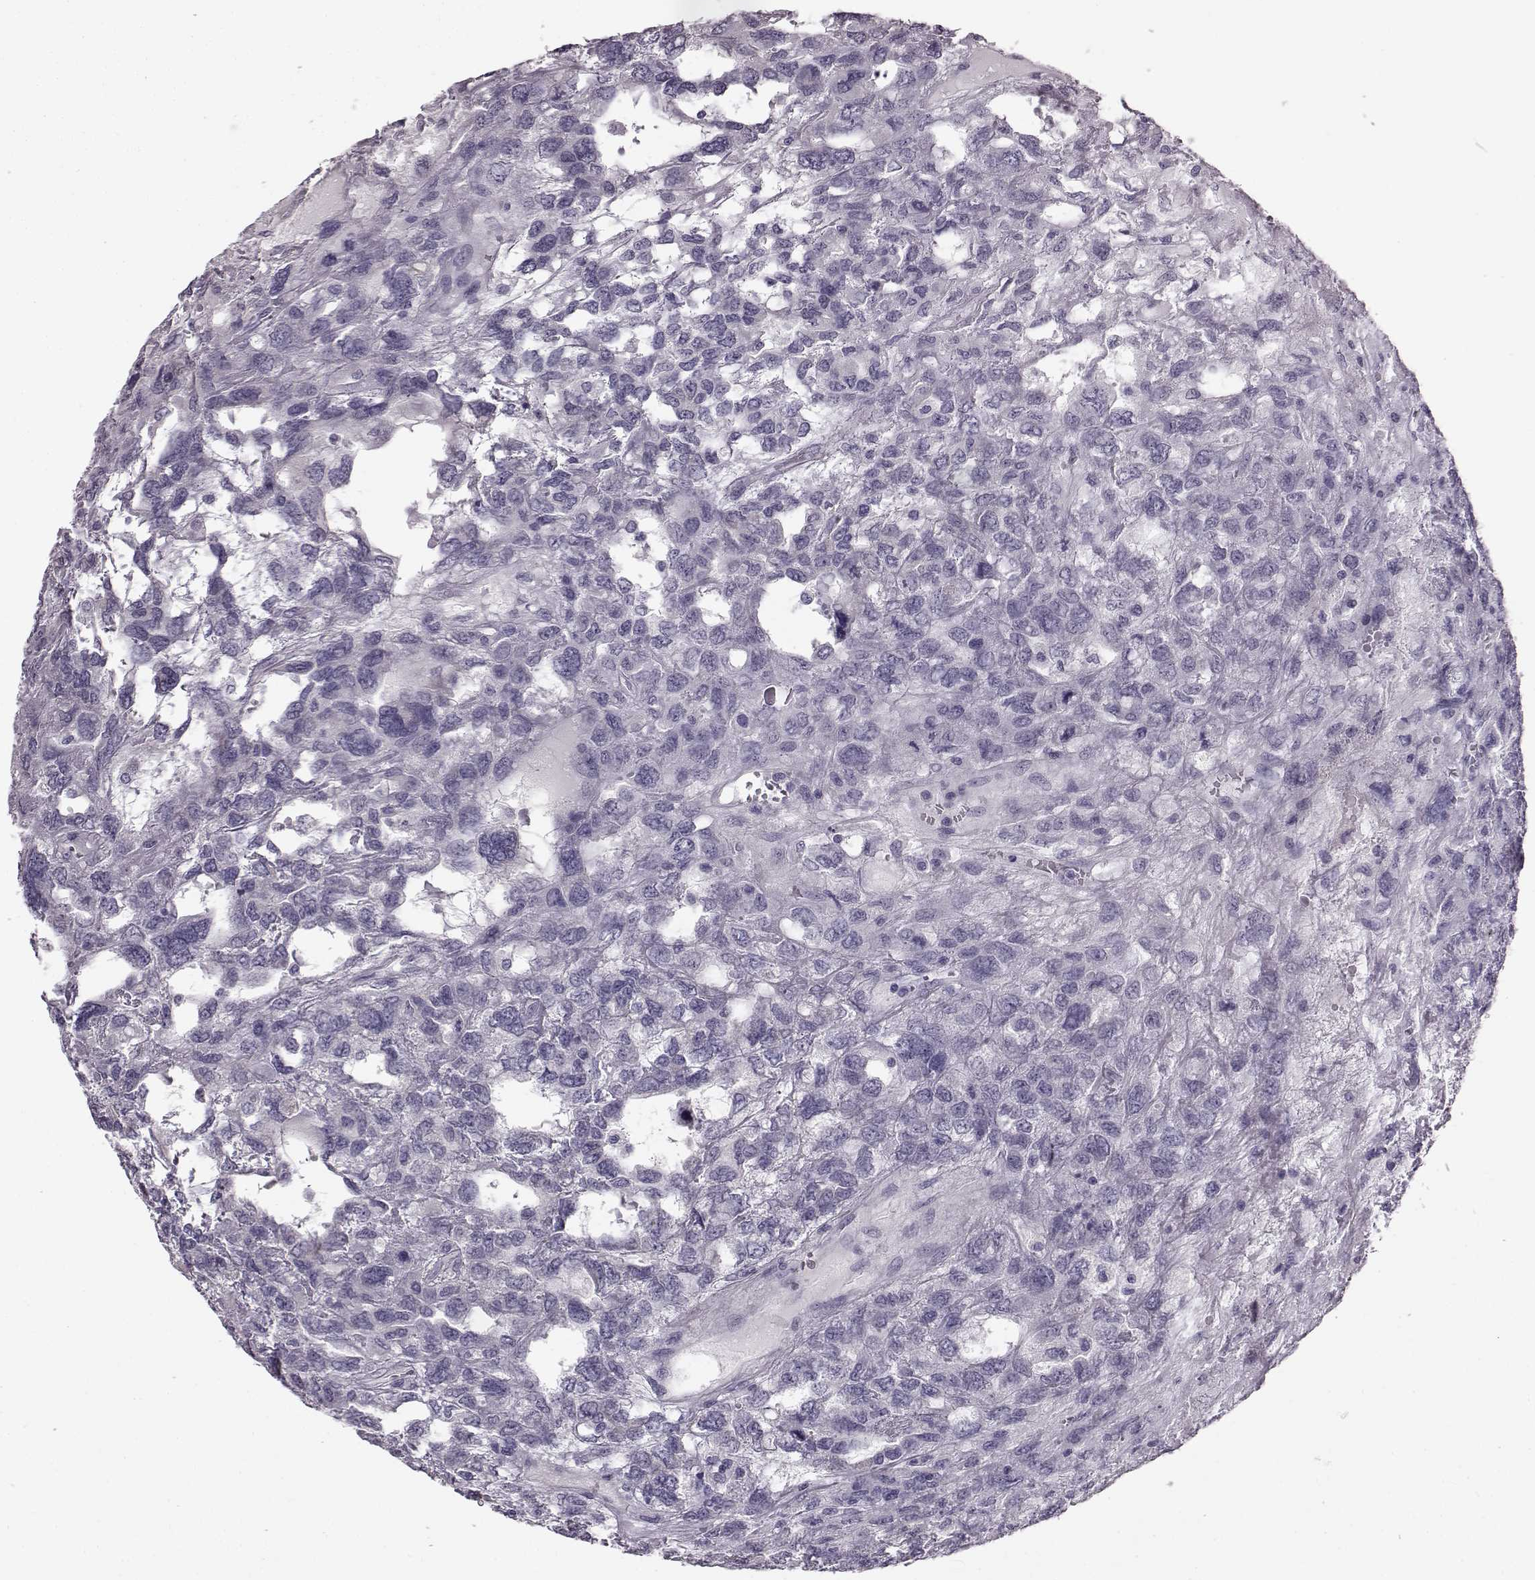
{"staining": {"intensity": "negative", "quantity": "none", "location": "none"}, "tissue": "testis cancer", "cell_type": "Tumor cells", "image_type": "cancer", "snomed": [{"axis": "morphology", "description": "Seminoma, NOS"}, {"axis": "topography", "description": "Testis"}], "caption": "Tumor cells show no significant staining in seminoma (testis).", "gene": "ODAD4", "patient": {"sex": "male", "age": 52}}